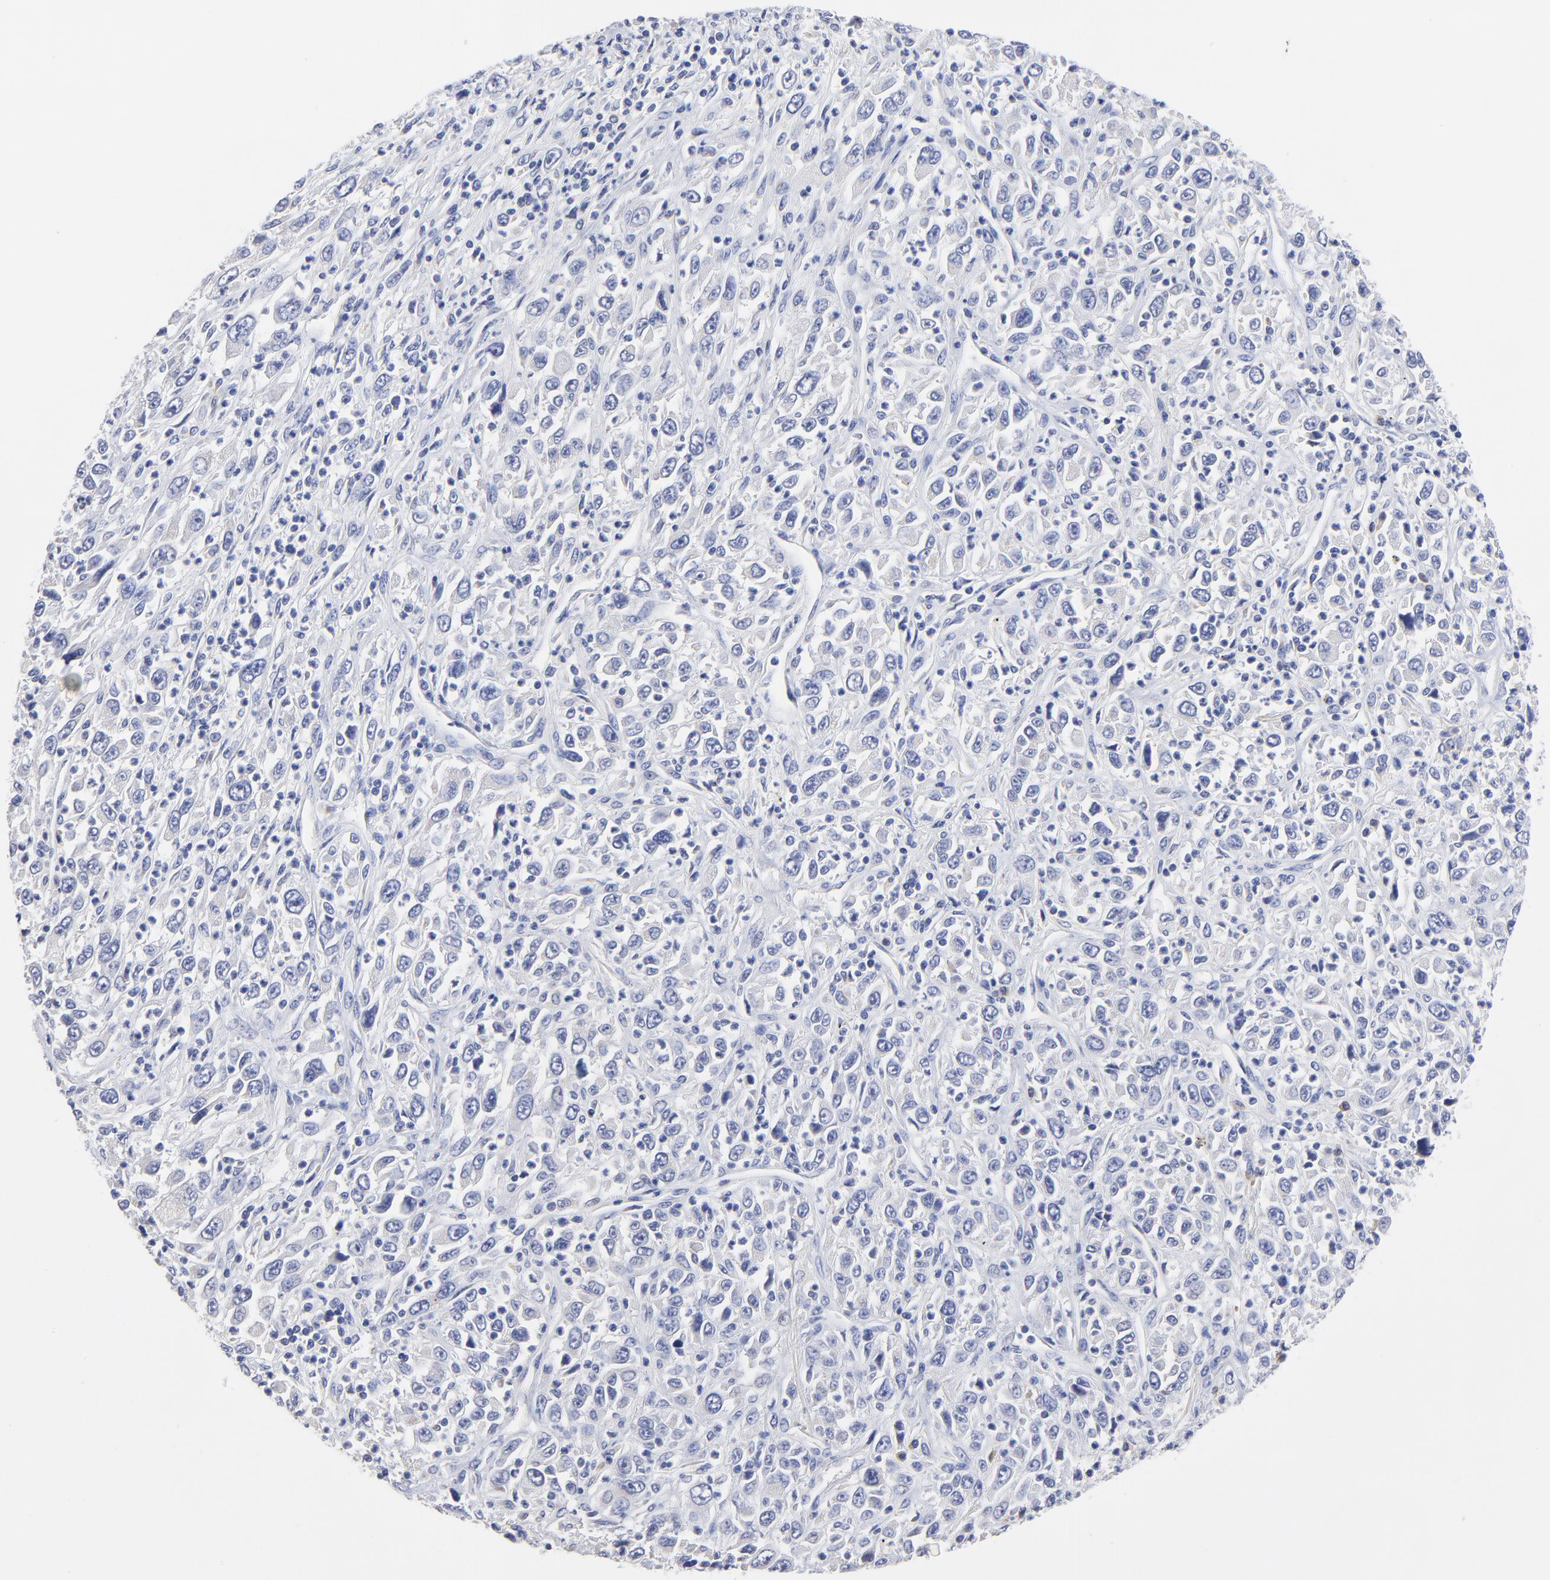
{"staining": {"intensity": "negative", "quantity": "none", "location": "none"}, "tissue": "melanoma", "cell_type": "Tumor cells", "image_type": "cancer", "snomed": [{"axis": "morphology", "description": "Malignant melanoma, Metastatic site"}, {"axis": "topography", "description": "Skin"}], "caption": "A high-resolution image shows immunohistochemistry (IHC) staining of malignant melanoma (metastatic site), which displays no significant positivity in tumor cells. (IHC, brightfield microscopy, high magnification).", "gene": "LAX1", "patient": {"sex": "female", "age": 56}}